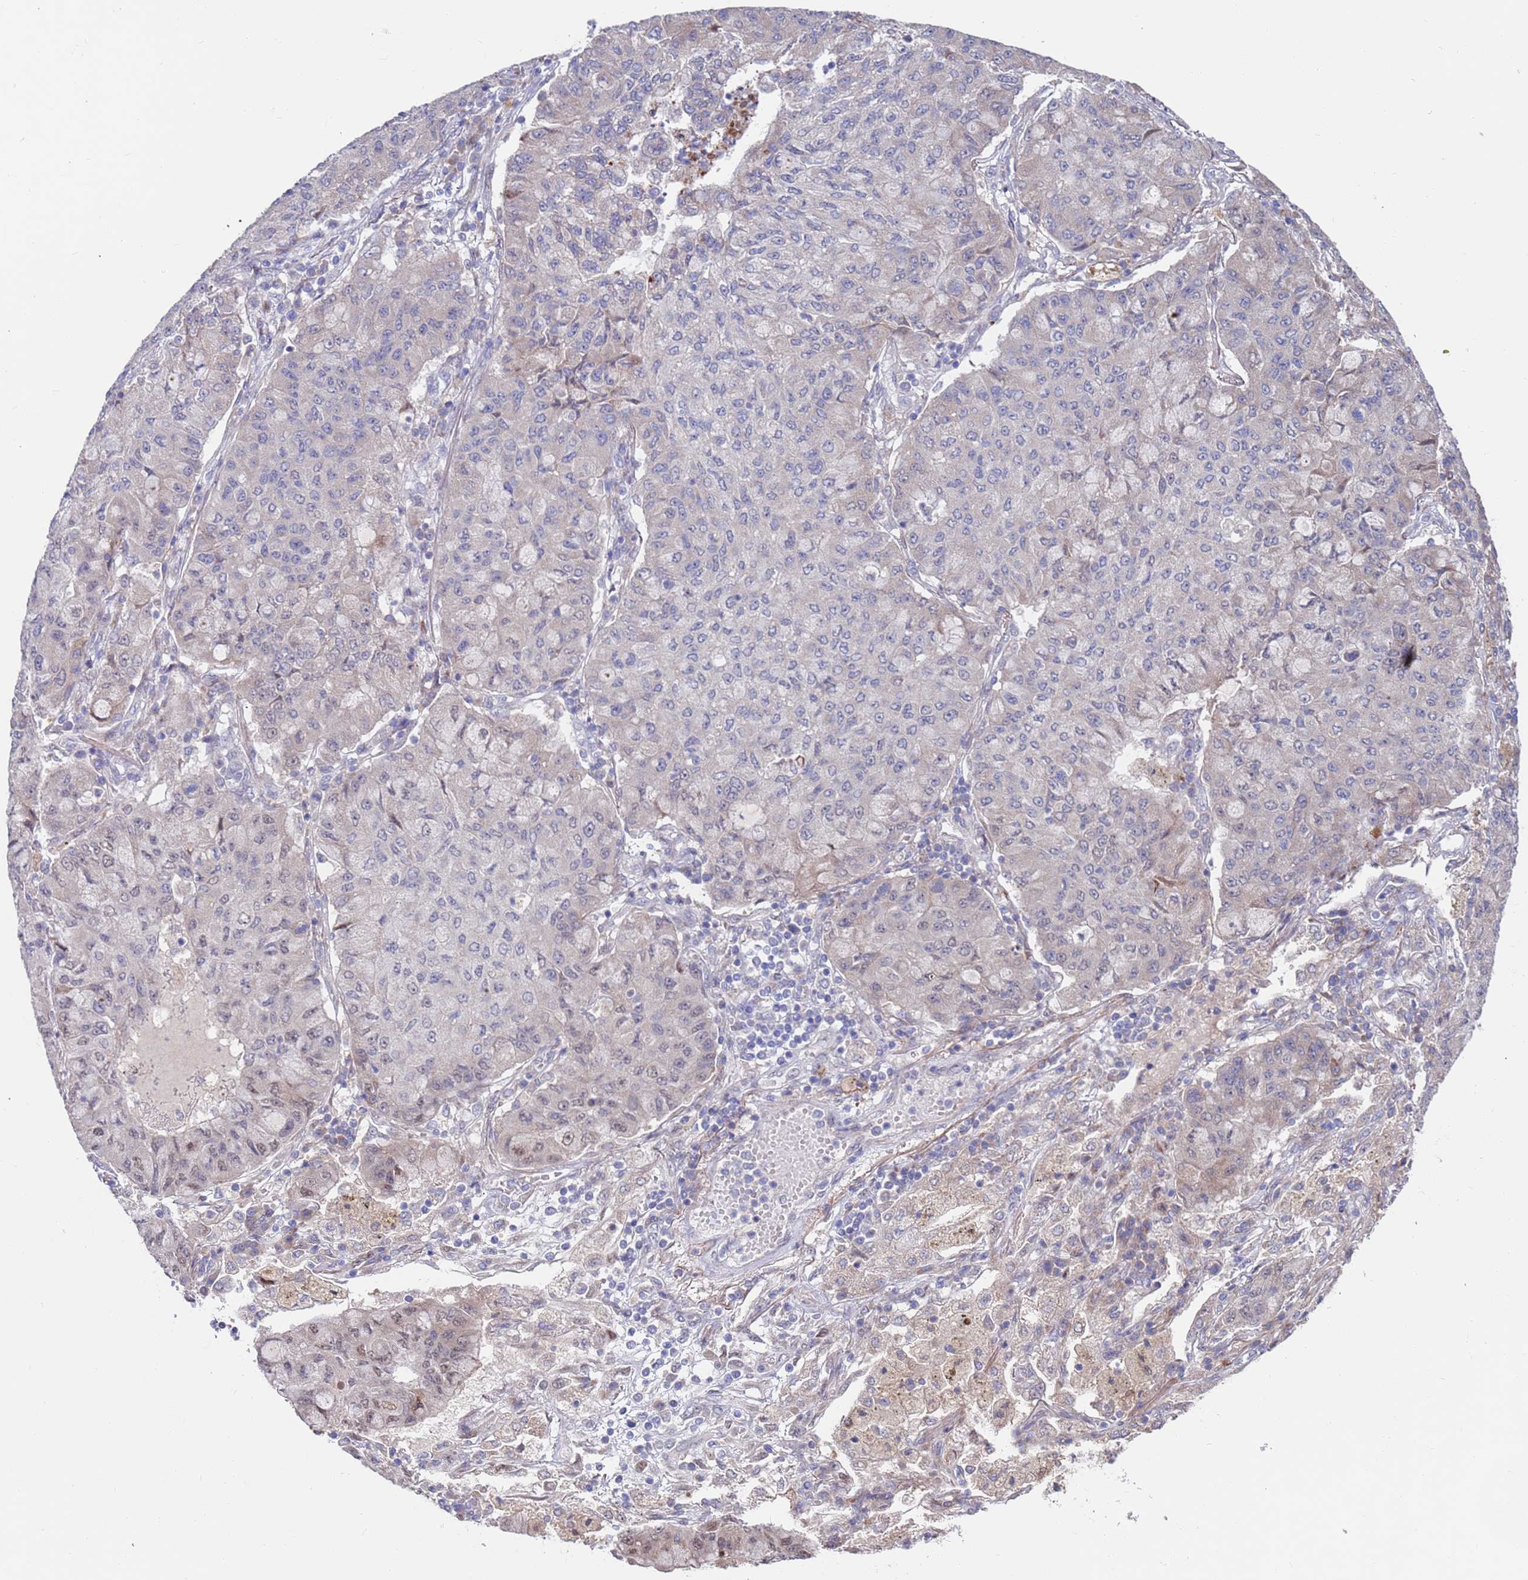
{"staining": {"intensity": "weak", "quantity": "<25%", "location": "cytoplasmic/membranous,nuclear"}, "tissue": "lung cancer", "cell_type": "Tumor cells", "image_type": "cancer", "snomed": [{"axis": "morphology", "description": "Squamous cell carcinoma, NOS"}, {"axis": "topography", "description": "Lung"}], "caption": "Squamous cell carcinoma (lung) stained for a protein using IHC reveals no expression tumor cells.", "gene": "FBXO27", "patient": {"sex": "male", "age": 74}}